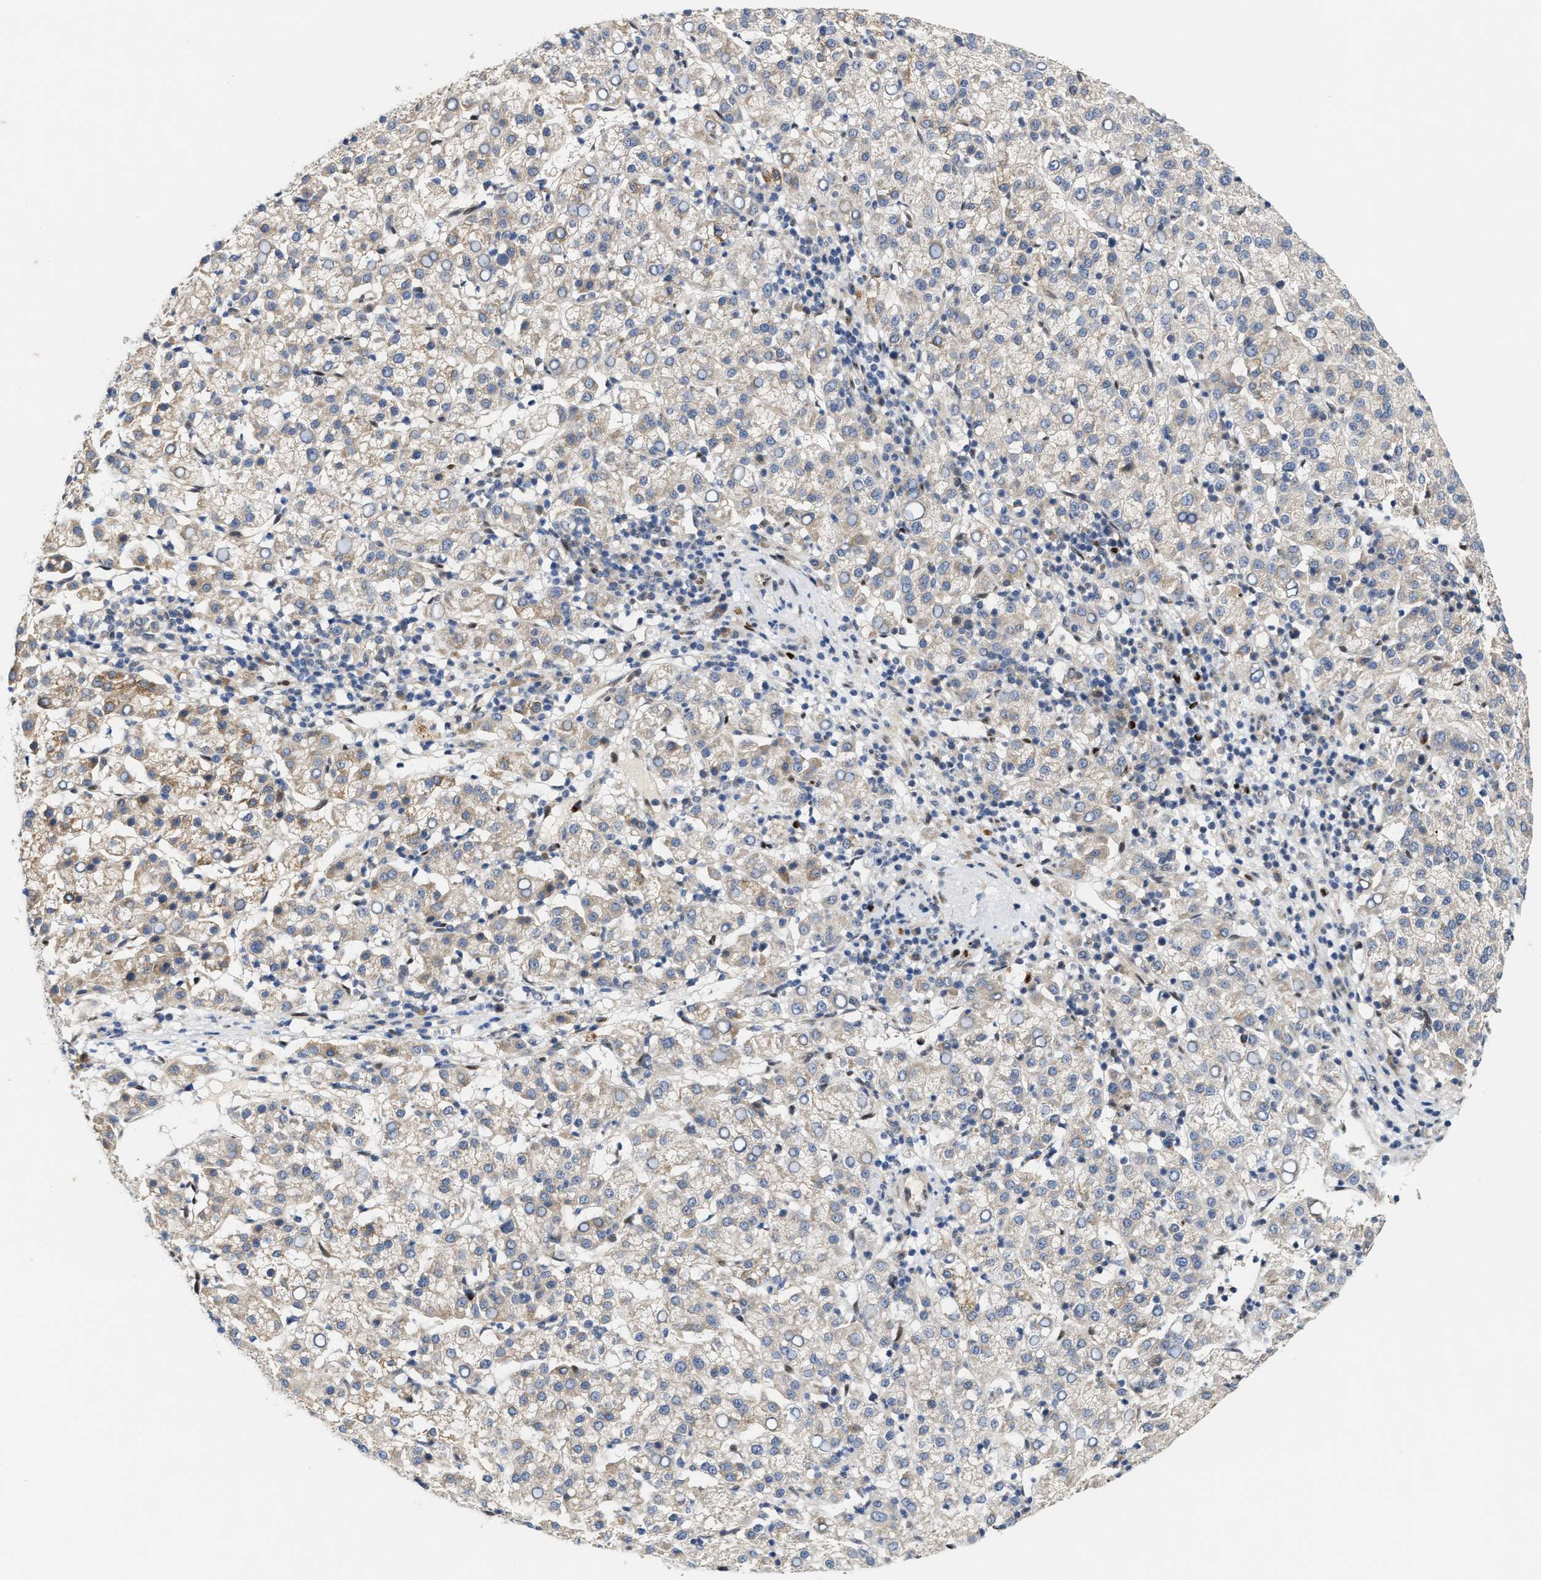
{"staining": {"intensity": "weak", "quantity": "<25%", "location": "cytoplasmic/membranous"}, "tissue": "liver cancer", "cell_type": "Tumor cells", "image_type": "cancer", "snomed": [{"axis": "morphology", "description": "Carcinoma, Hepatocellular, NOS"}, {"axis": "topography", "description": "Liver"}], "caption": "Micrograph shows no significant protein staining in tumor cells of liver cancer (hepatocellular carcinoma).", "gene": "TCF4", "patient": {"sex": "female", "age": 58}}